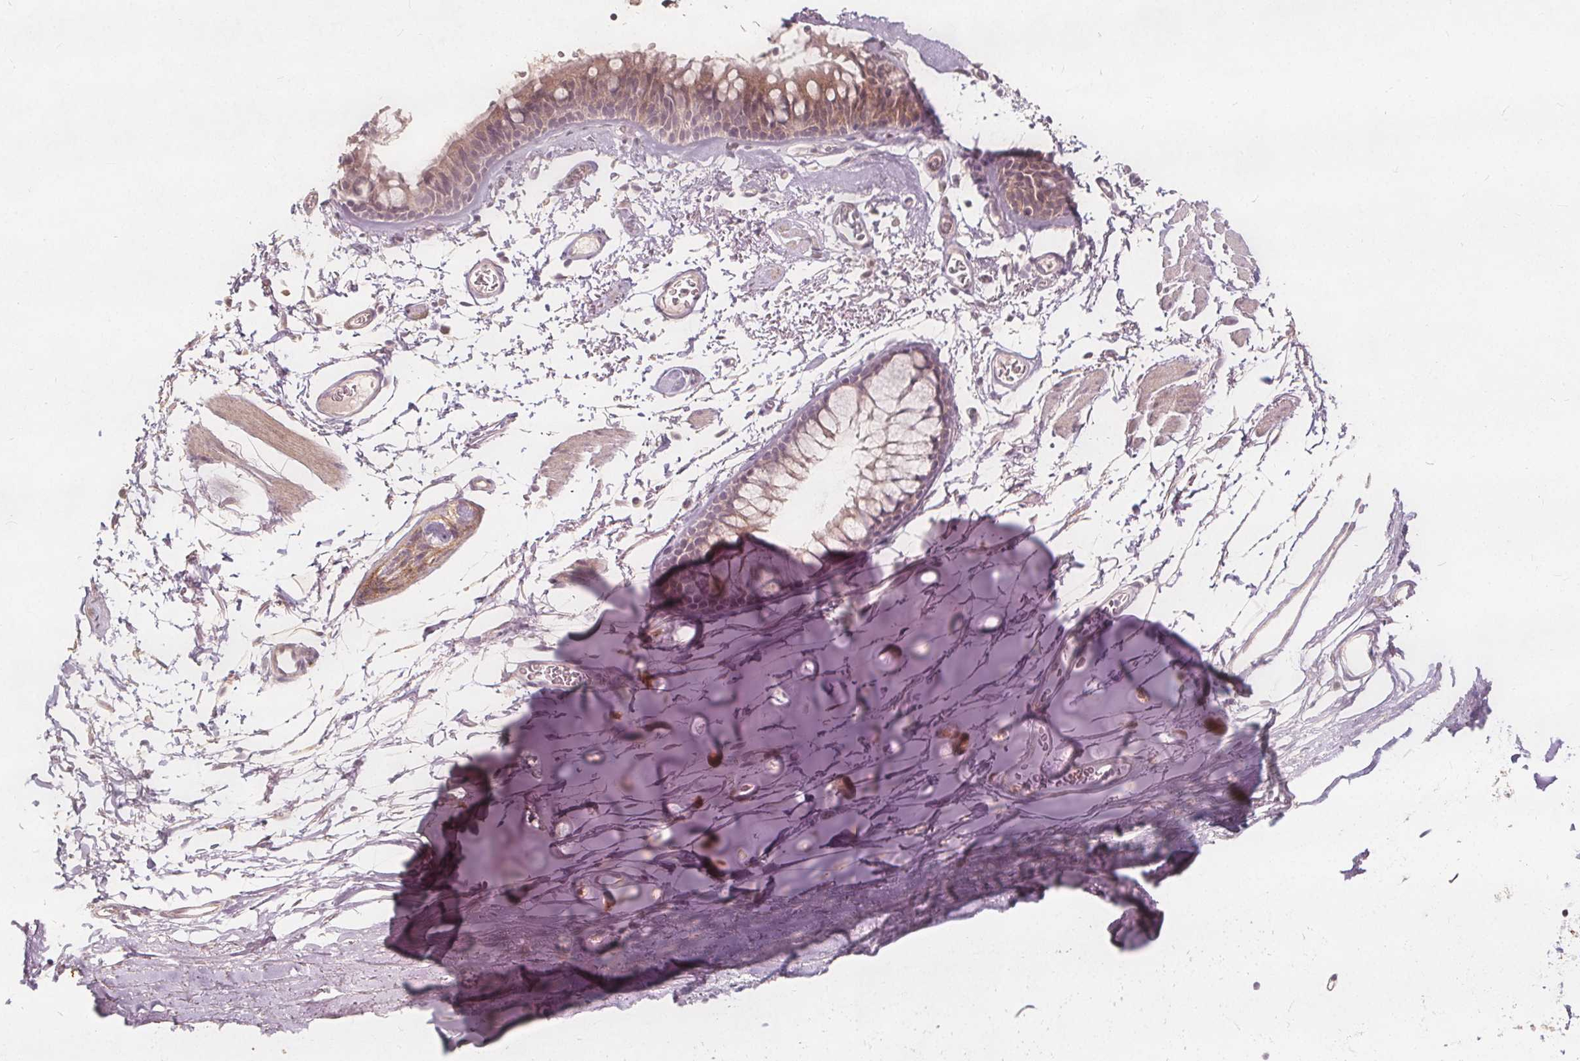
{"staining": {"intensity": "weak", "quantity": ">75%", "location": "cytoplasmic/membranous"}, "tissue": "adipose tissue", "cell_type": "Adipocytes", "image_type": "normal", "snomed": [{"axis": "morphology", "description": "Normal tissue, NOS"}, {"axis": "topography", "description": "Cartilage tissue"}, {"axis": "topography", "description": "Bronchus"}], "caption": "Immunohistochemistry of unremarkable human adipose tissue exhibits low levels of weak cytoplasmic/membranous expression in about >75% of adipocytes. Immunohistochemistry (ihc) stains the protein in brown and the nuclei are stained blue.", "gene": "PTPRT", "patient": {"sex": "female", "age": 79}}